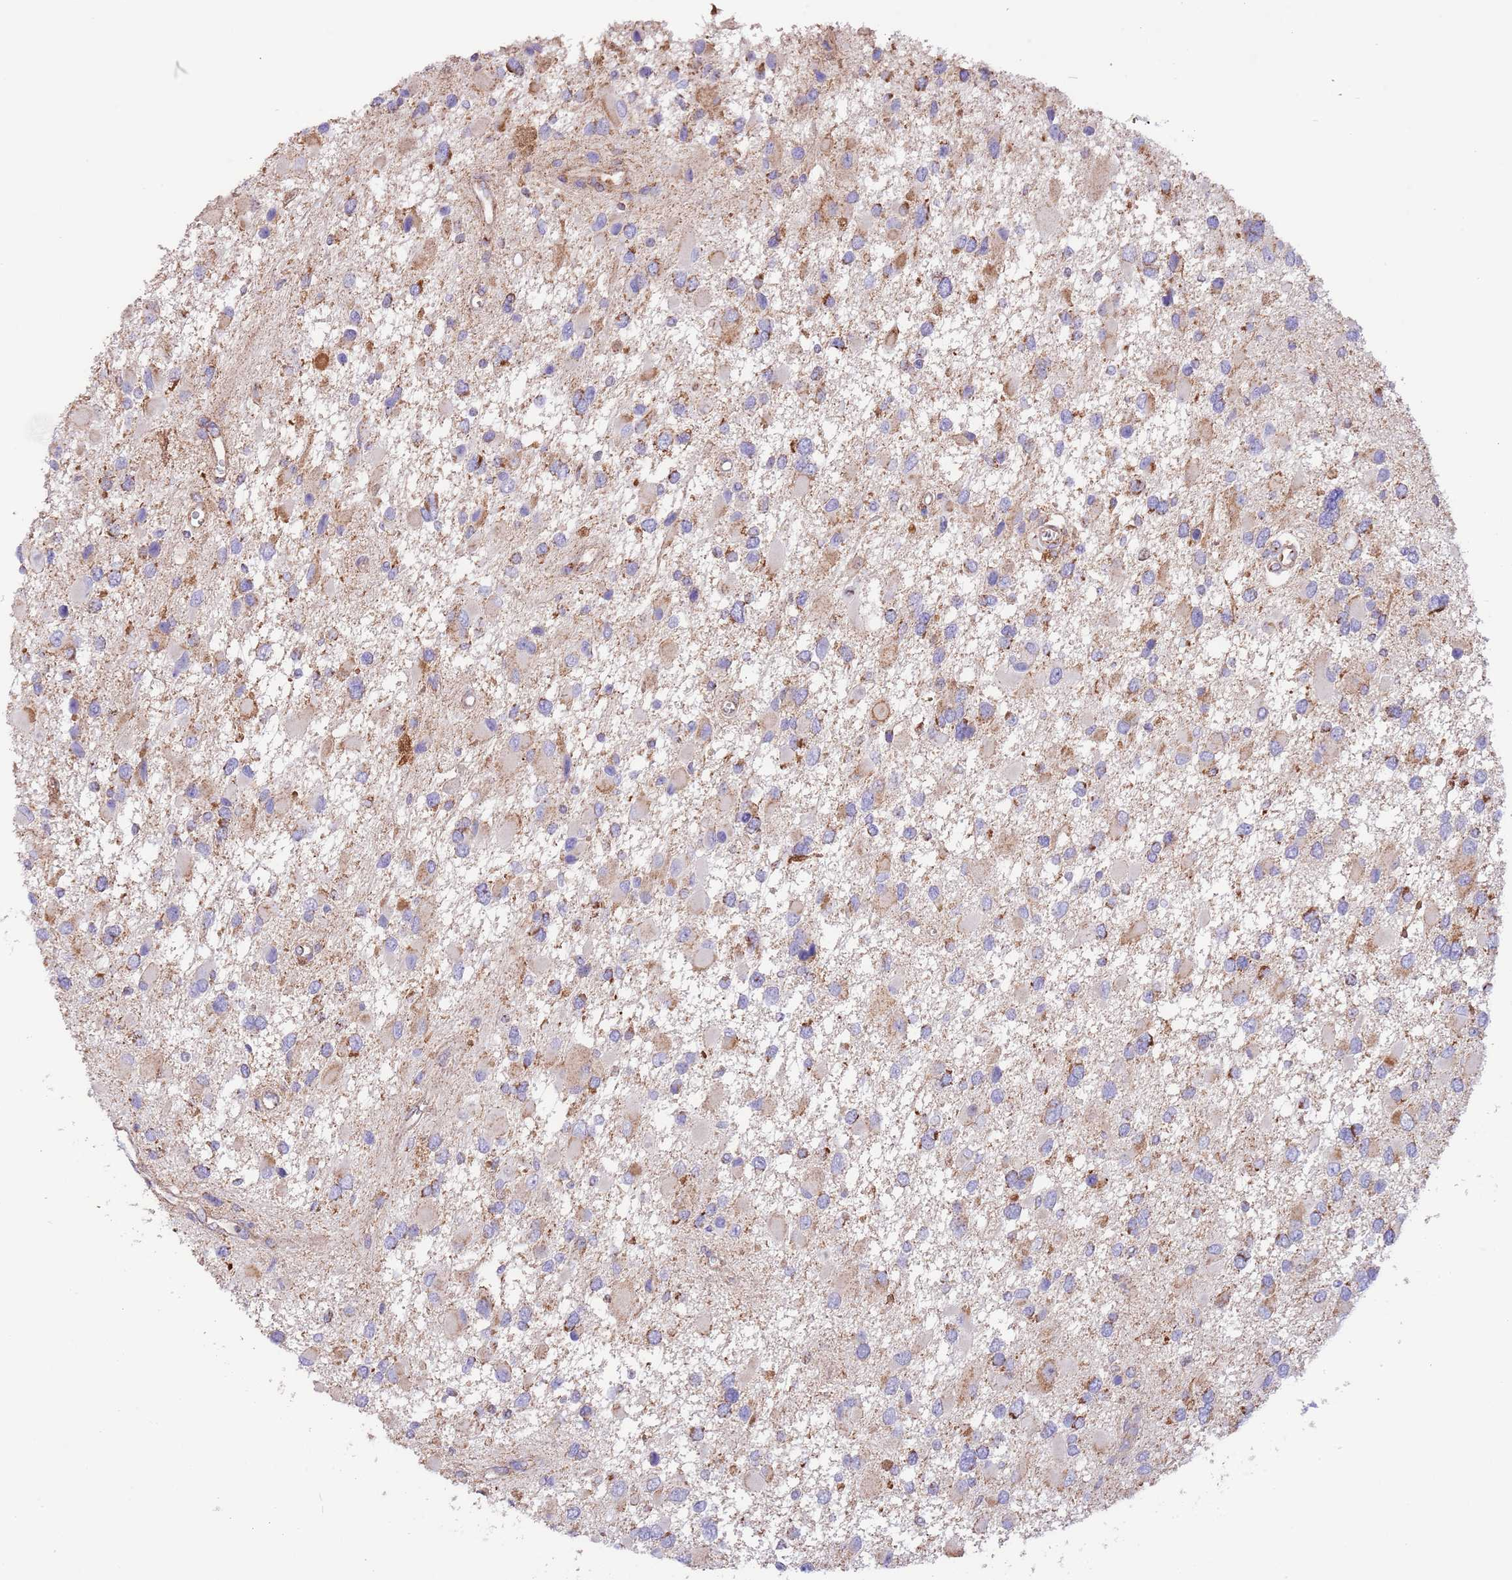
{"staining": {"intensity": "moderate", "quantity": "25%-75%", "location": "cytoplasmic/membranous"}, "tissue": "glioma", "cell_type": "Tumor cells", "image_type": "cancer", "snomed": [{"axis": "morphology", "description": "Glioma, malignant, High grade"}, {"axis": "topography", "description": "Brain"}], "caption": "Tumor cells exhibit moderate cytoplasmic/membranous expression in about 25%-75% of cells in glioma.", "gene": "DNAJA3", "patient": {"sex": "male", "age": 53}}